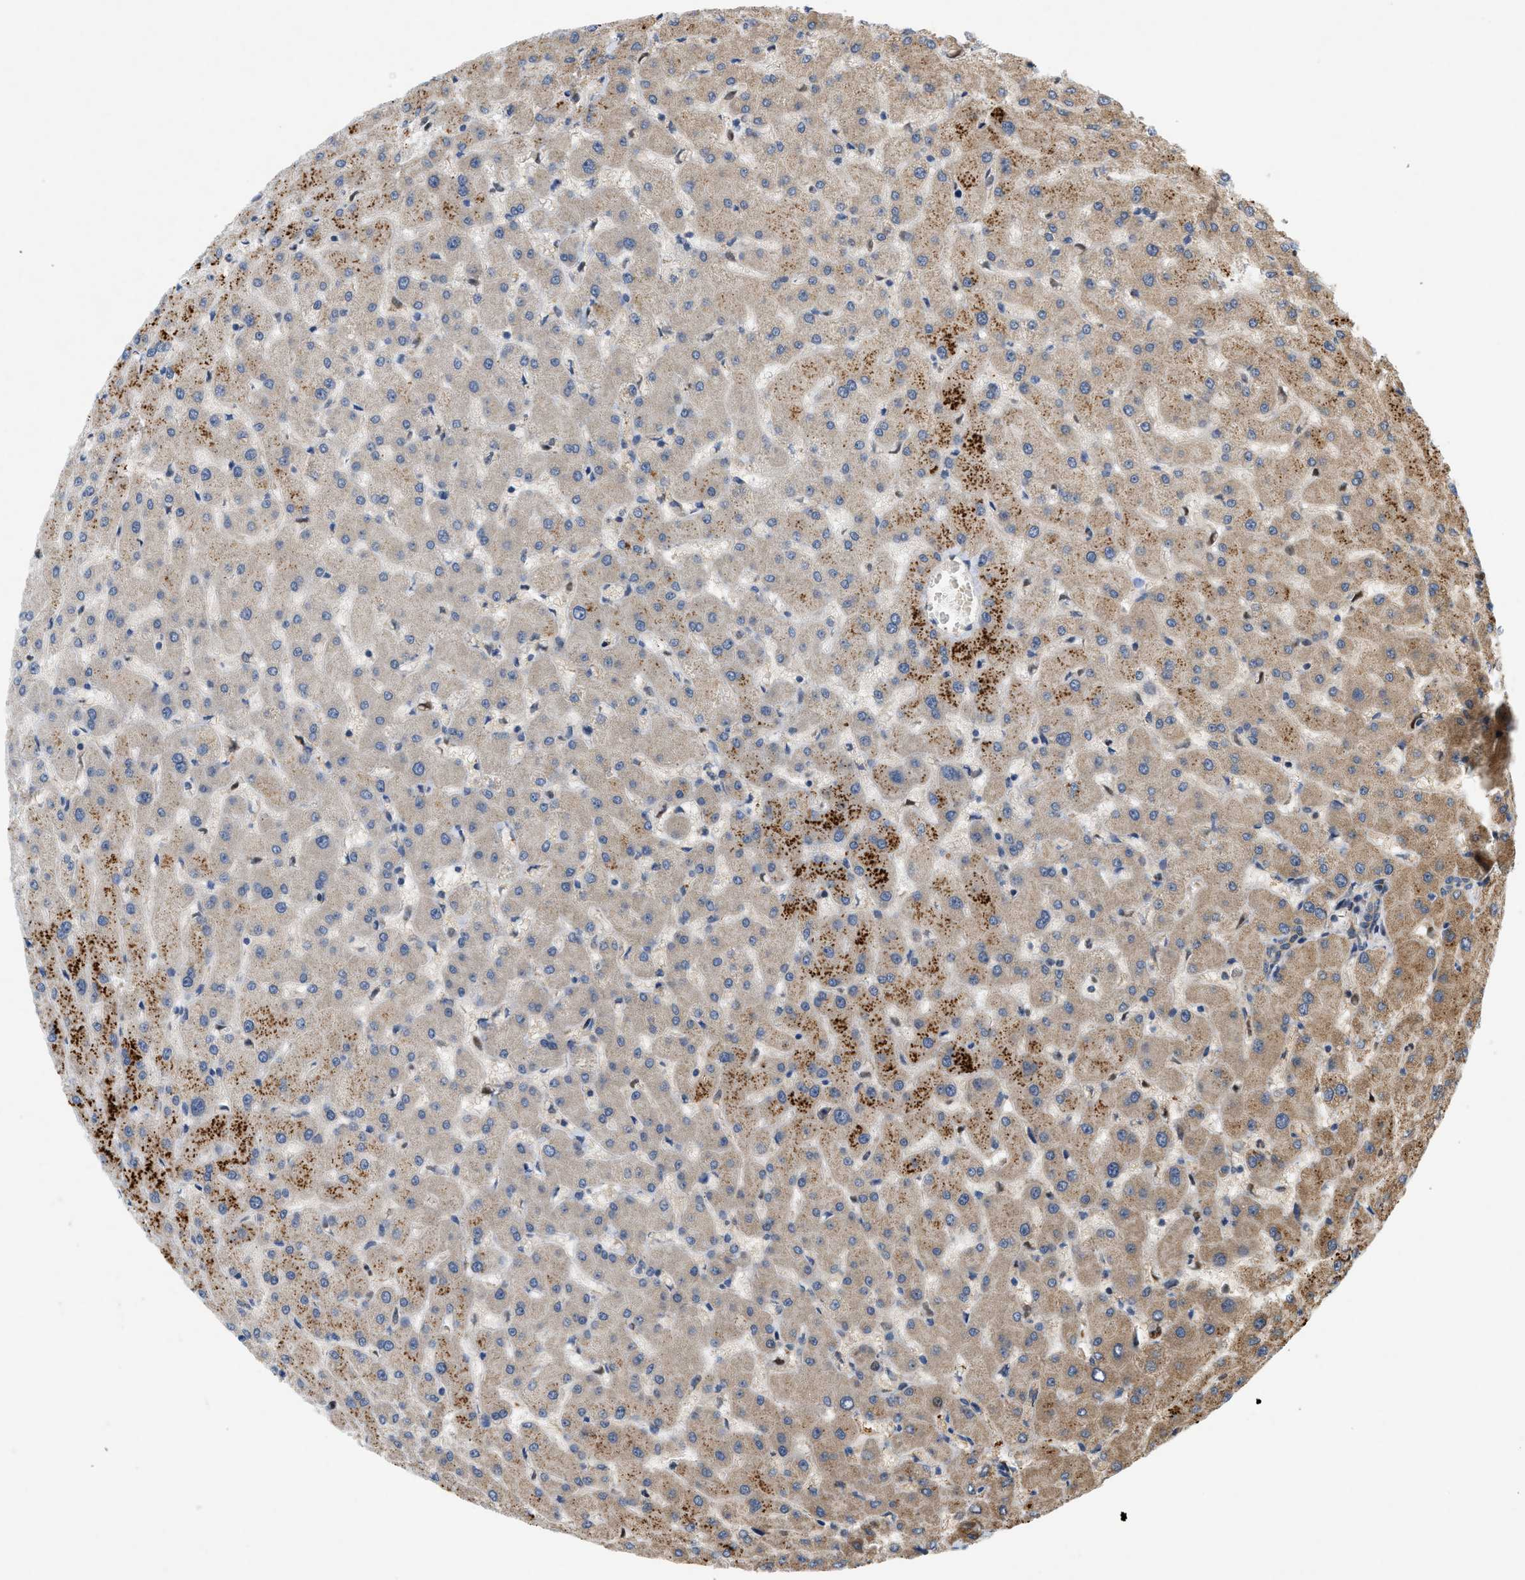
{"staining": {"intensity": "weak", "quantity": "25%-75%", "location": "cytoplasmic/membranous"}, "tissue": "liver", "cell_type": "Cholangiocytes", "image_type": "normal", "snomed": [{"axis": "morphology", "description": "Normal tissue, NOS"}, {"axis": "topography", "description": "Liver"}], "caption": "Unremarkable liver reveals weak cytoplasmic/membranous staining in about 25%-75% of cholangiocytes.", "gene": "MCU", "patient": {"sex": "female", "age": 63}}